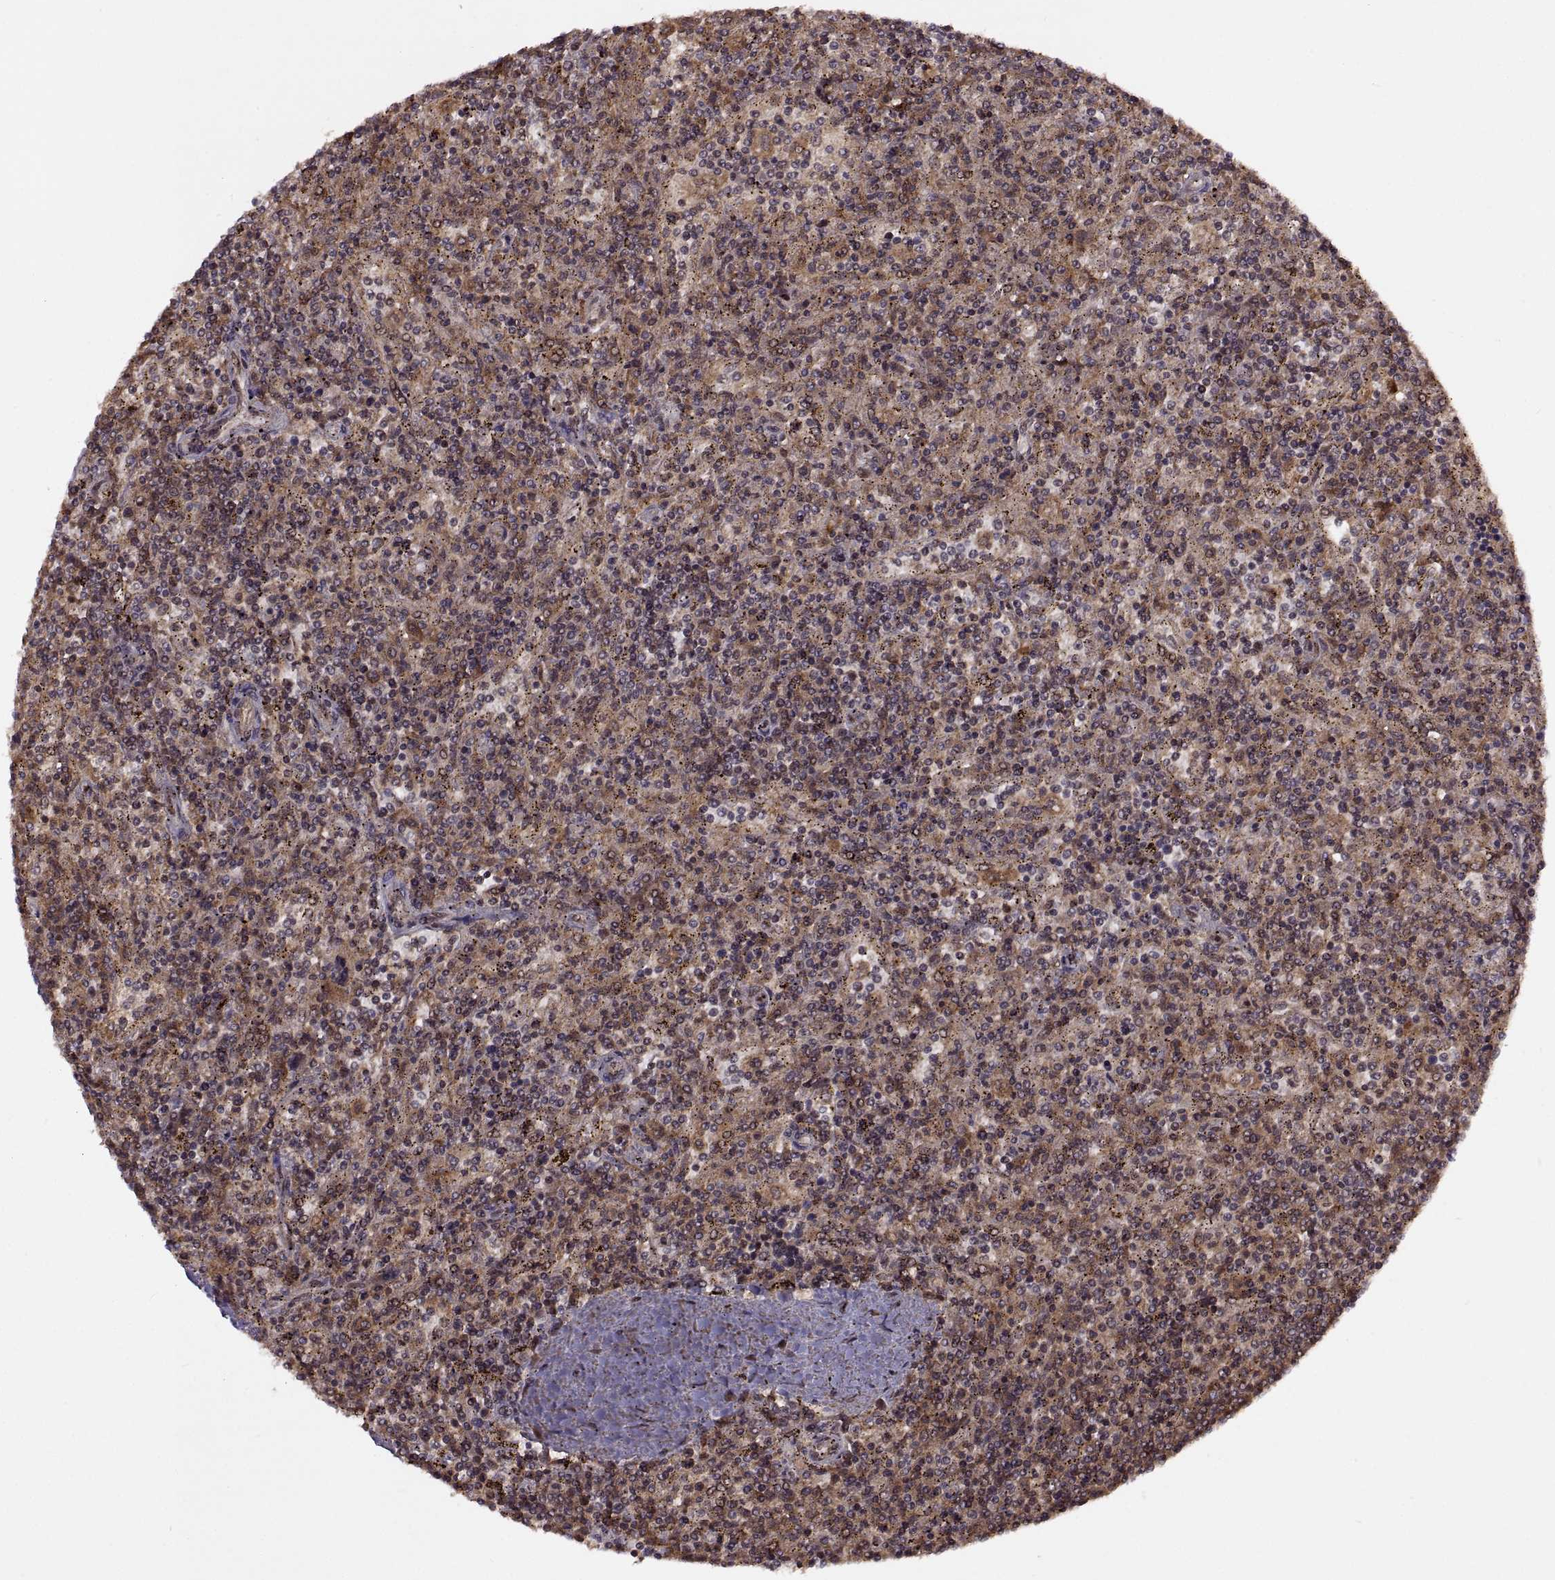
{"staining": {"intensity": "weak", "quantity": ">75%", "location": "cytoplasmic/membranous"}, "tissue": "lymphoma", "cell_type": "Tumor cells", "image_type": "cancer", "snomed": [{"axis": "morphology", "description": "Malignant lymphoma, non-Hodgkin's type, Low grade"}, {"axis": "topography", "description": "Spleen"}], "caption": "Malignant lymphoma, non-Hodgkin's type (low-grade) stained with a protein marker reveals weak staining in tumor cells.", "gene": "PTOV1", "patient": {"sex": "male", "age": 62}}